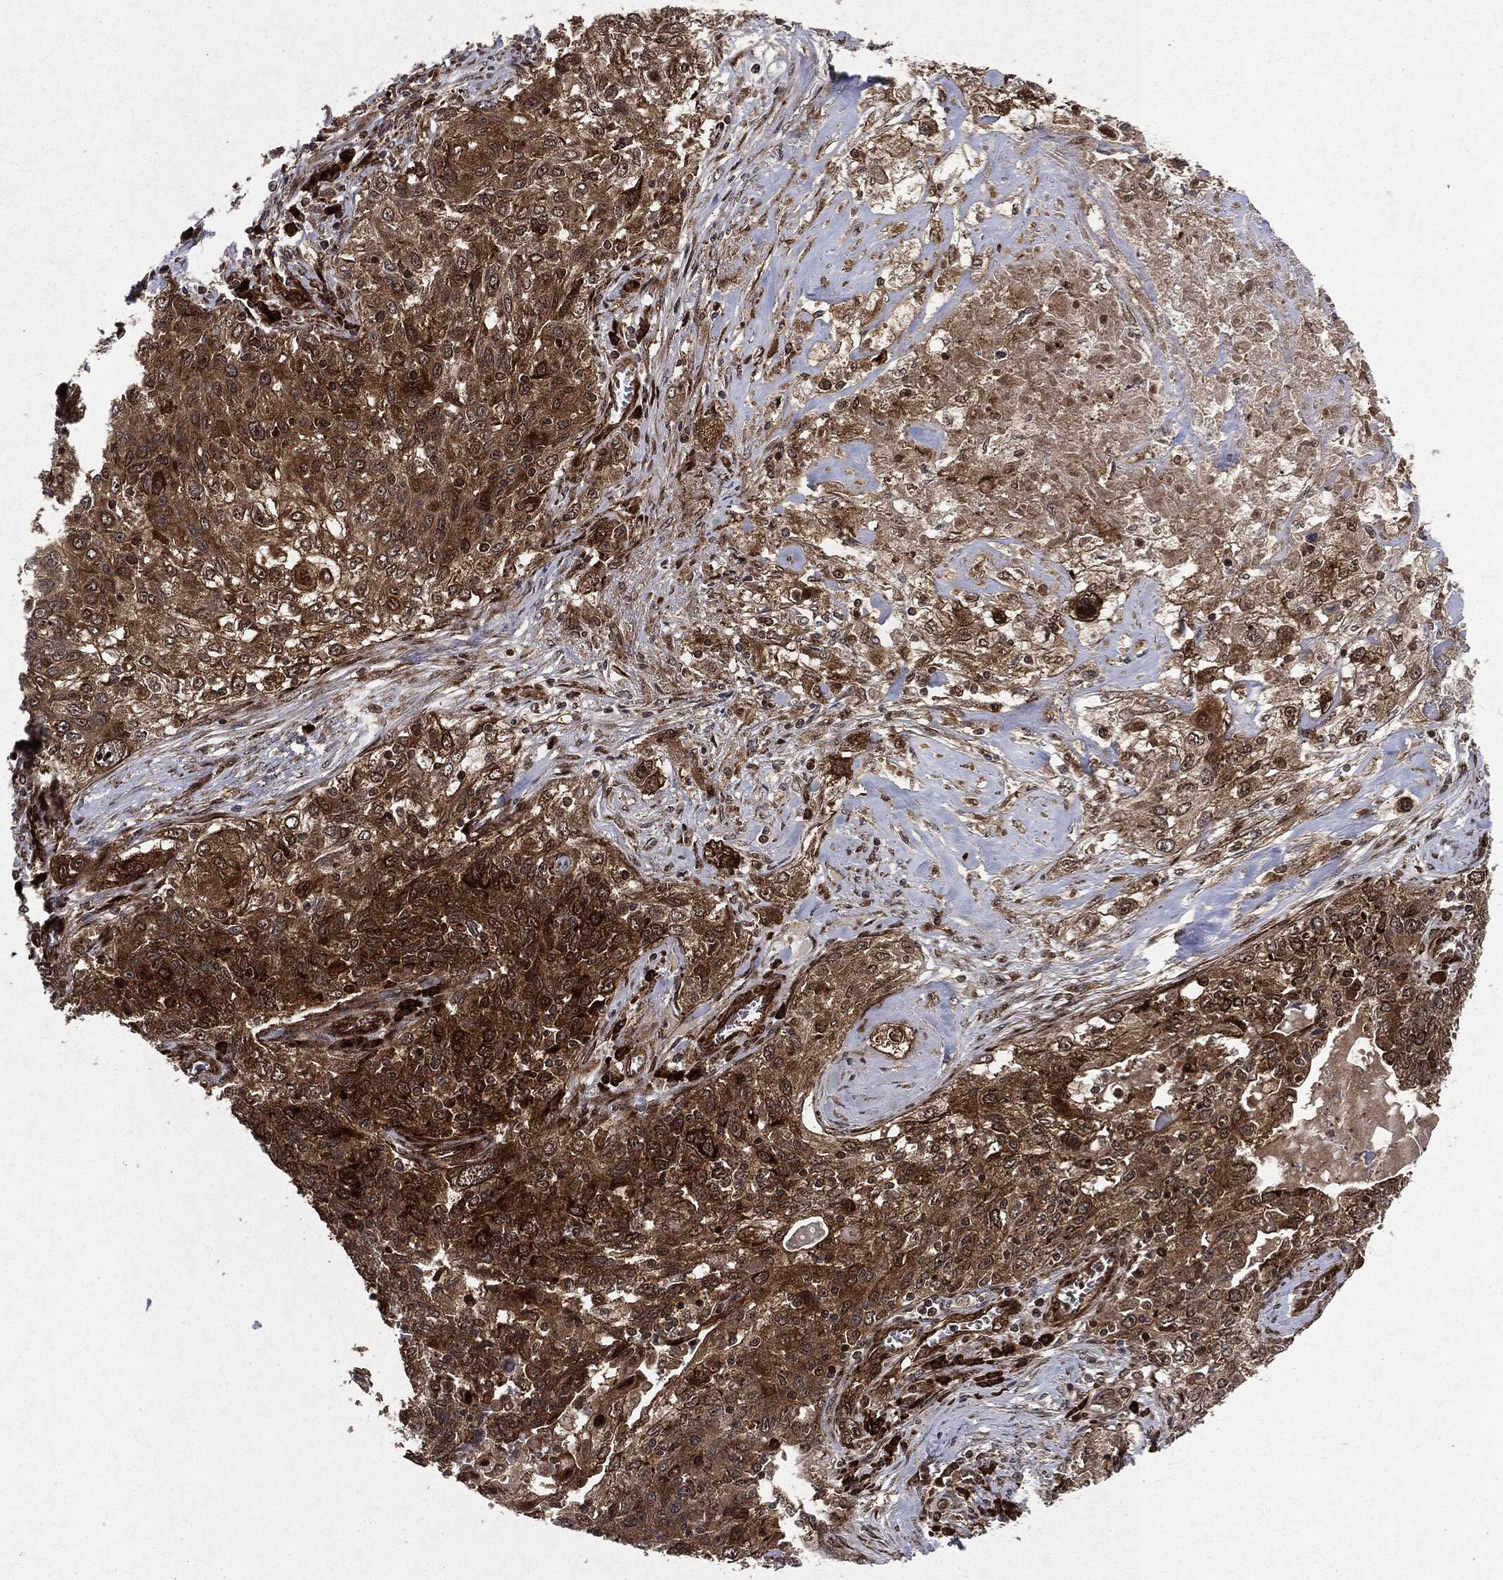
{"staining": {"intensity": "strong", "quantity": "25%-75%", "location": "cytoplasmic/membranous"}, "tissue": "lung cancer", "cell_type": "Tumor cells", "image_type": "cancer", "snomed": [{"axis": "morphology", "description": "Squamous cell carcinoma, NOS"}, {"axis": "topography", "description": "Lung"}], "caption": "Human lung cancer stained with a brown dye exhibits strong cytoplasmic/membranous positive expression in approximately 25%-75% of tumor cells.", "gene": "OTUB1", "patient": {"sex": "female", "age": 69}}